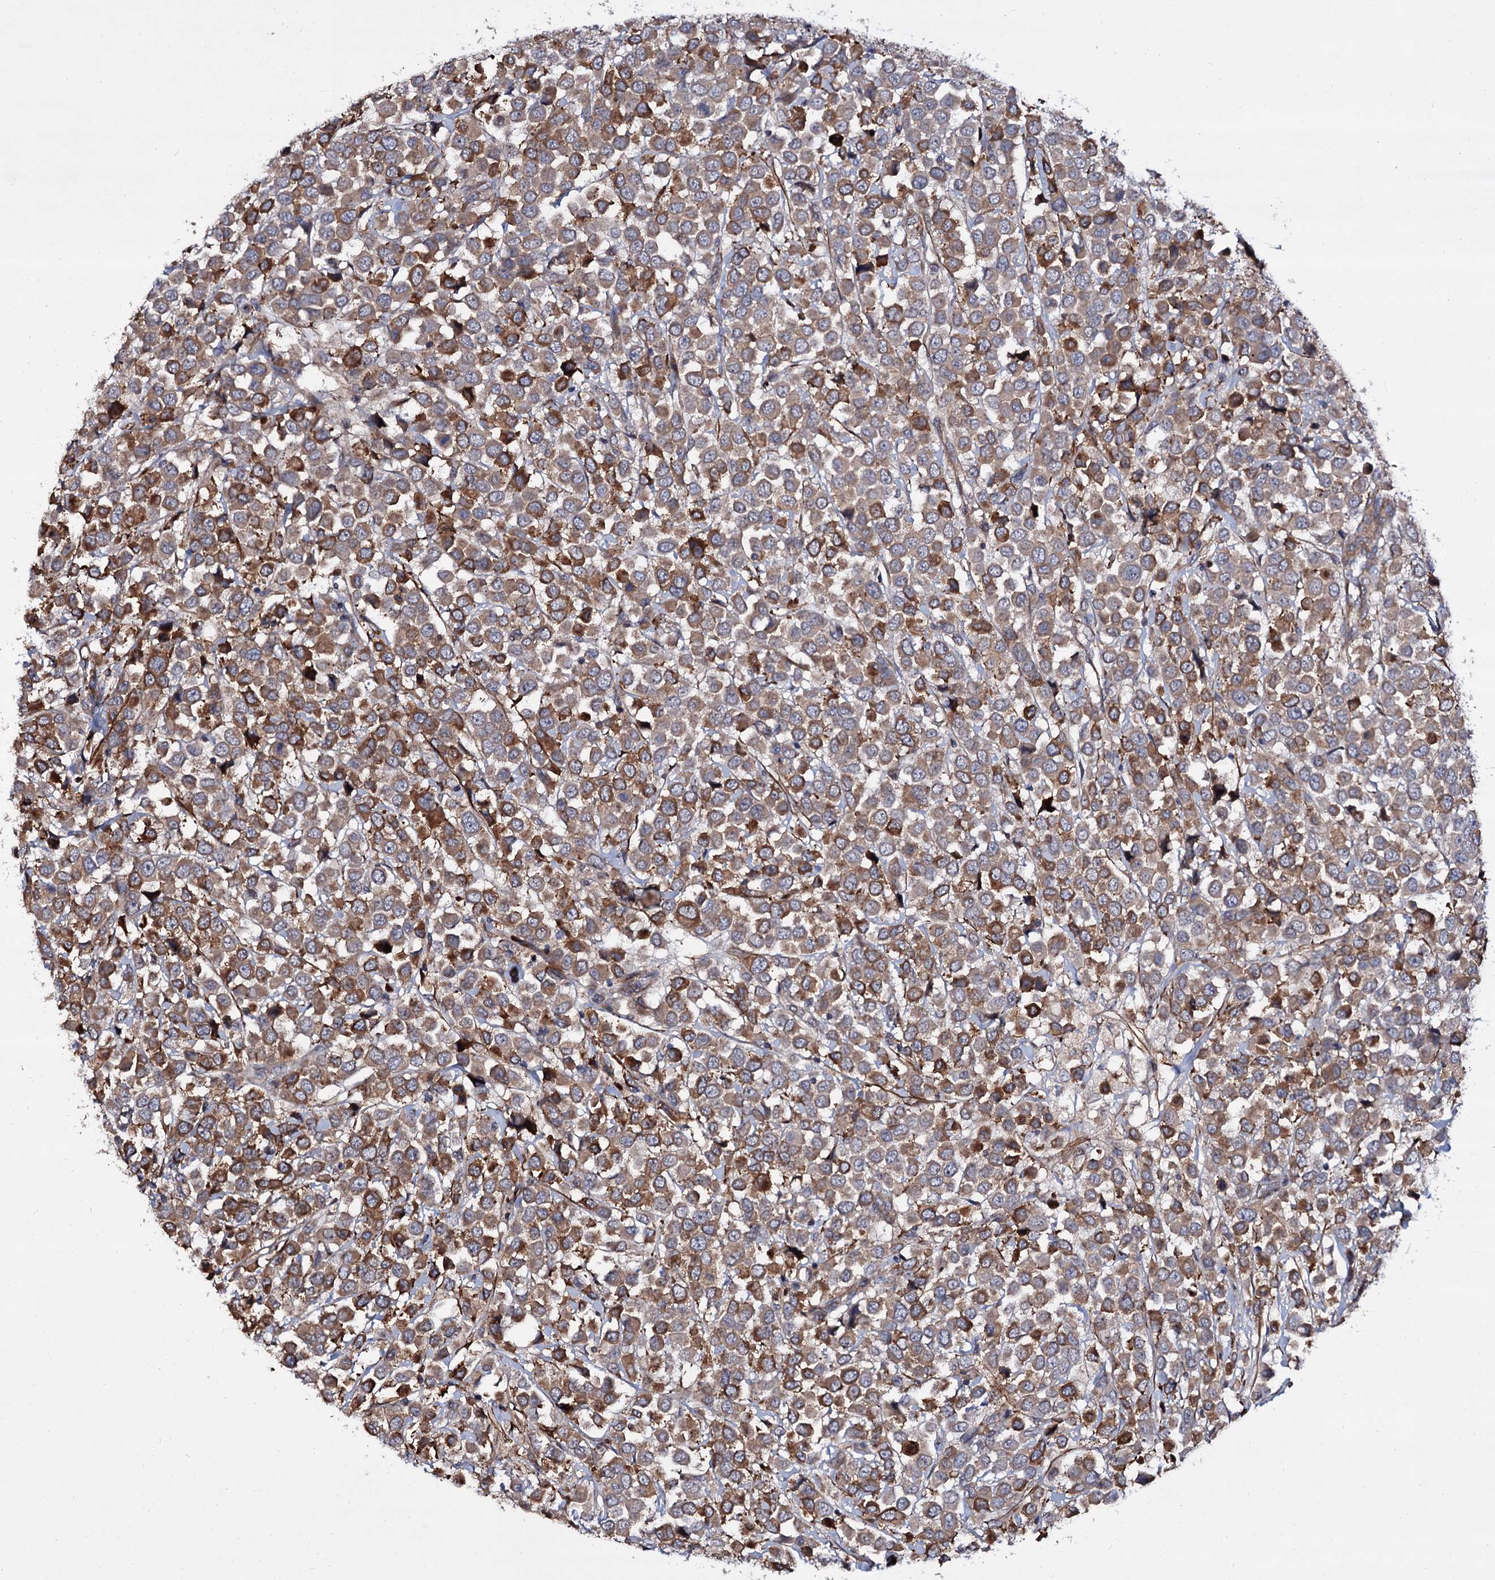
{"staining": {"intensity": "moderate", "quantity": ">75%", "location": "cytoplasmic/membranous"}, "tissue": "breast cancer", "cell_type": "Tumor cells", "image_type": "cancer", "snomed": [{"axis": "morphology", "description": "Duct carcinoma"}, {"axis": "topography", "description": "Breast"}], "caption": "Moderate cytoplasmic/membranous positivity is appreciated in approximately >75% of tumor cells in breast infiltrating ductal carcinoma. (IHC, brightfield microscopy, high magnification).", "gene": "ISM2", "patient": {"sex": "female", "age": 61}}